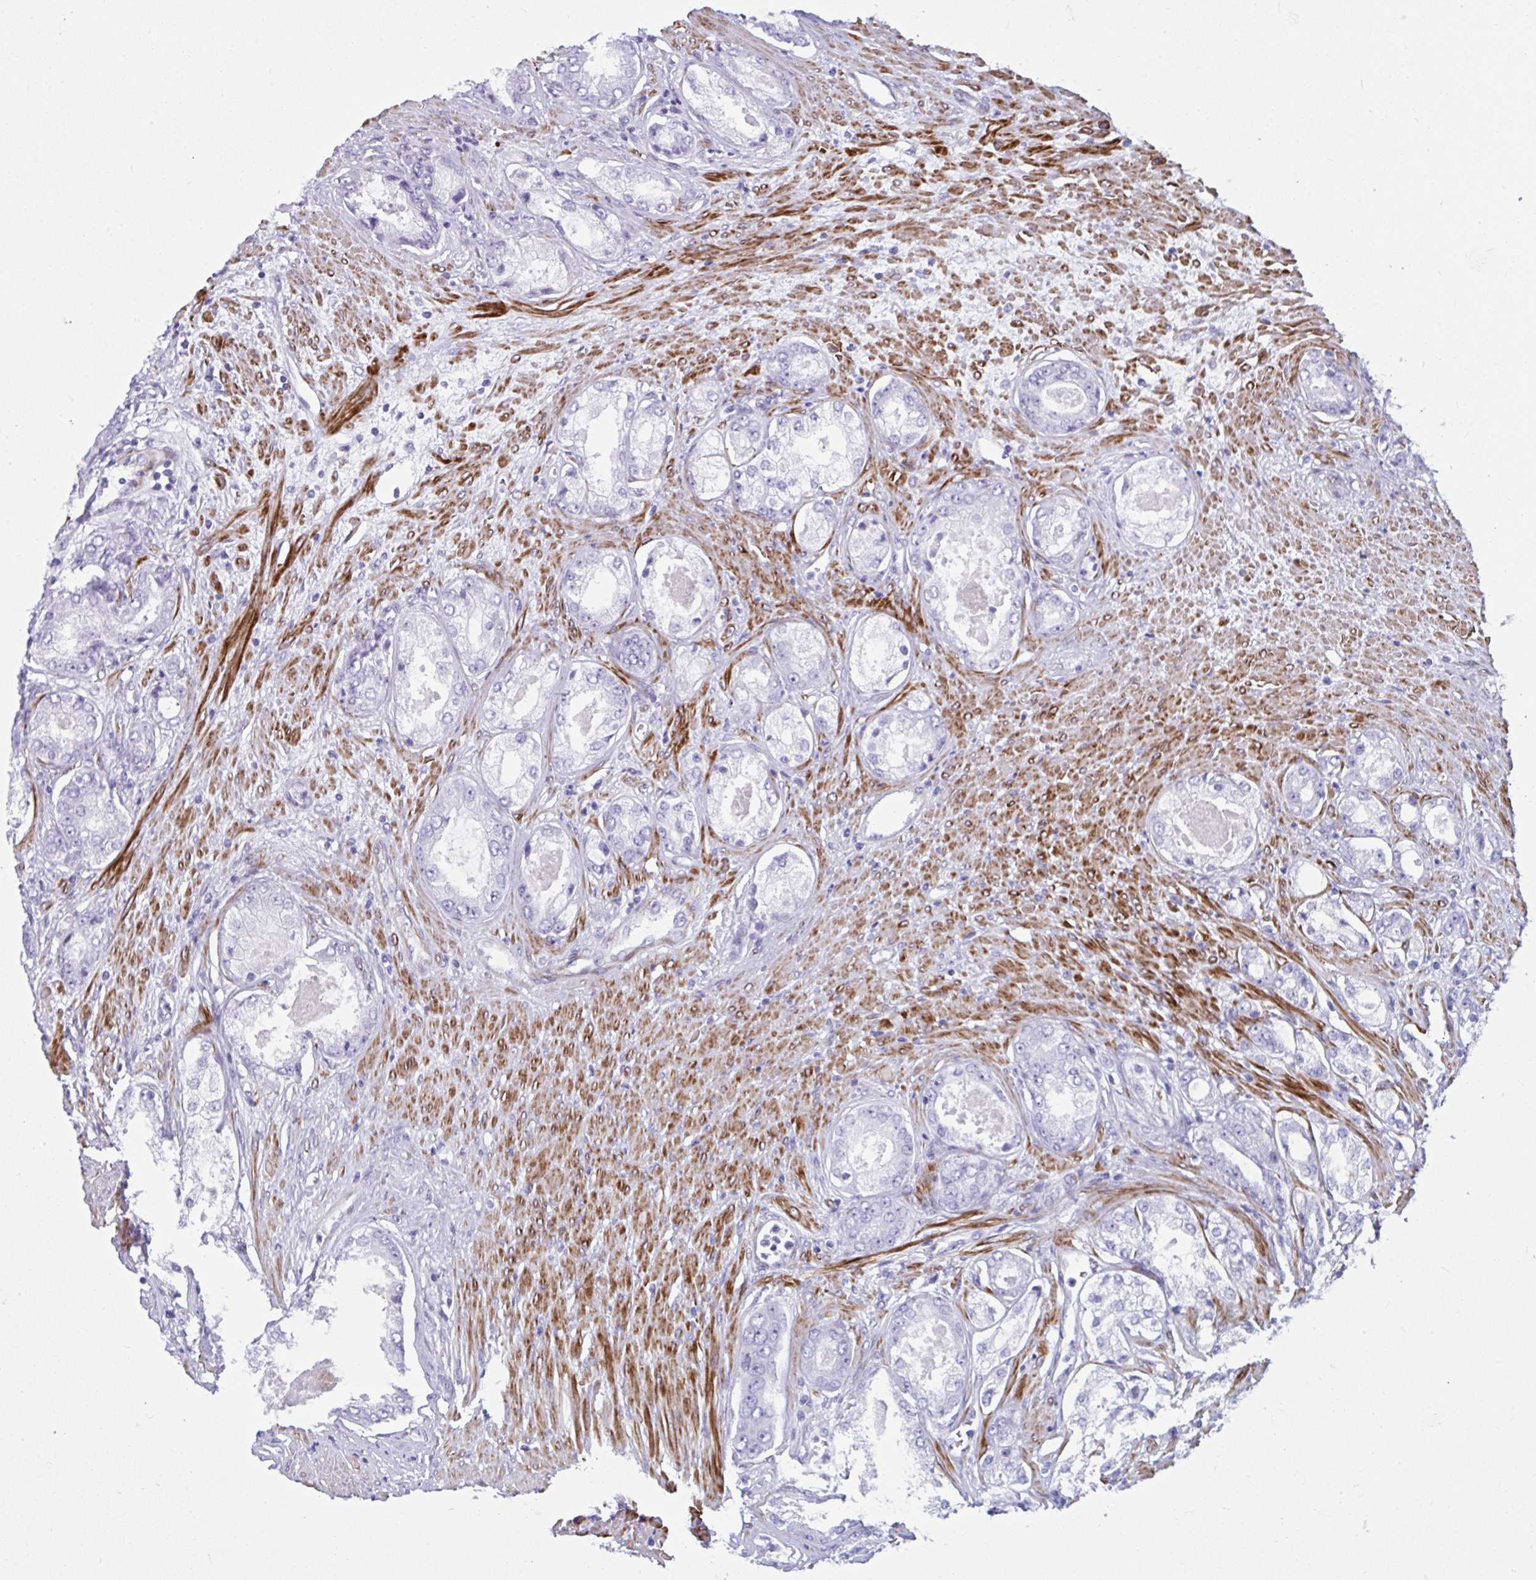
{"staining": {"intensity": "negative", "quantity": "none", "location": "none"}, "tissue": "prostate cancer", "cell_type": "Tumor cells", "image_type": "cancer", "snomed": [{"axis": "morphology", "description": "Adenocarcinoma, Low grade"}, {"axis": "topography", "description": "Prostate"}], "caption": "A photomicrograph of prostate cancer (adenocarcinoma (low-grade)) stained for a protein demonstrates no brown staining in tumor cells.", "gene": "GRXCR2", "patient": {"sex": "male", "age": 68}}